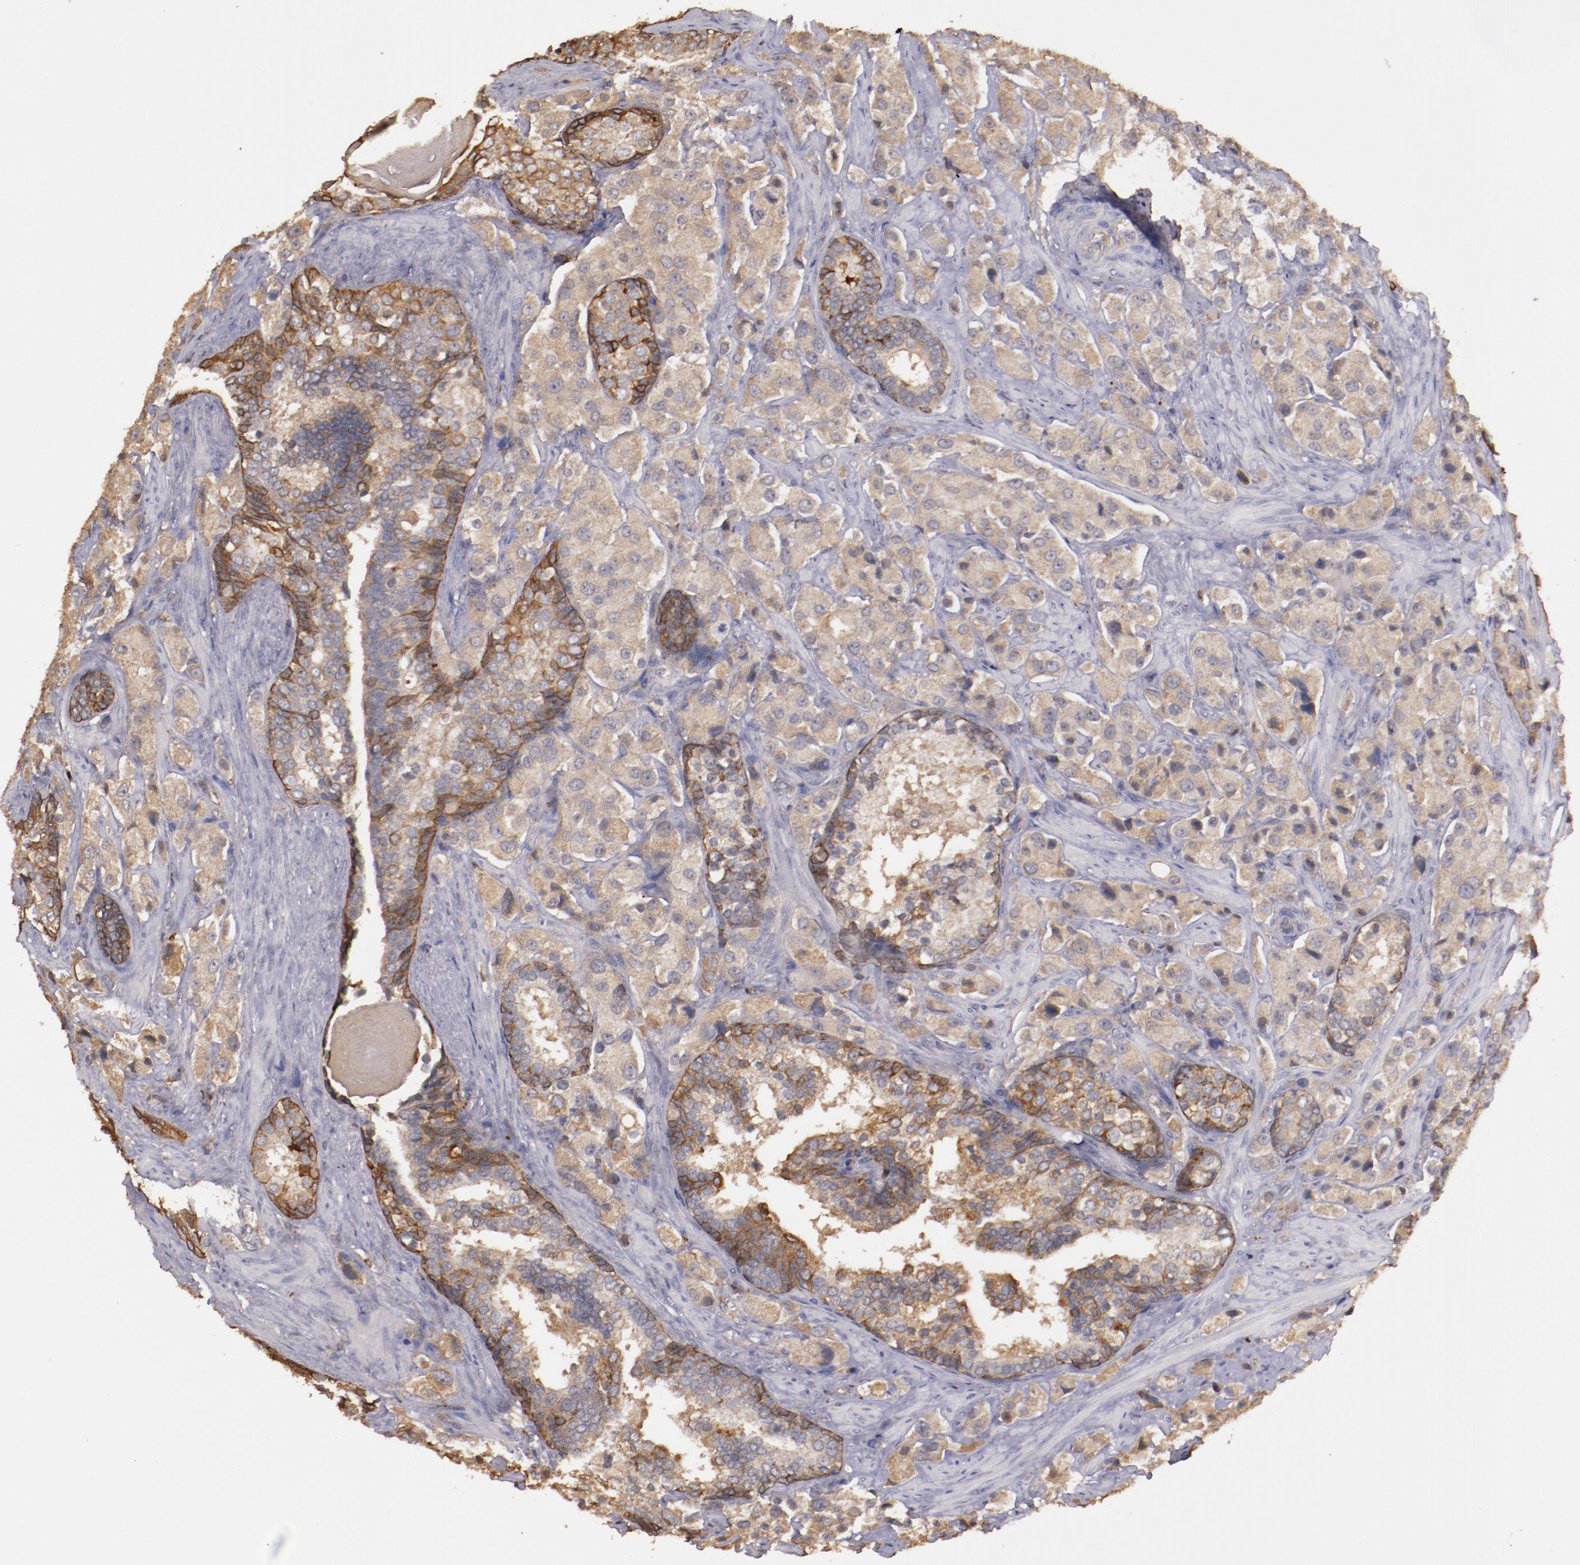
{"staining": {"intensity": "moderate", "quantity": ">75%", "location": "cytoplasmic/membranous"}, "tissue": "prostate cancer", "cell_type": "Tumor cells", "image_type": "cancer", "snomed": [{"axis": "morphology", "description": "Adenocarcinoma, Medium grade"}, {"axis": "topography", "description": "Prostate"}], "caption": "Prostate adenocarcinoma (medium-grade) stained with immunohistochemistry demonstrates moderate cytoplasmic/membranous positivity in about >75% of tumor cells.", "gene": "SRRD", "patient": {"sex": "male", "age": 70}}